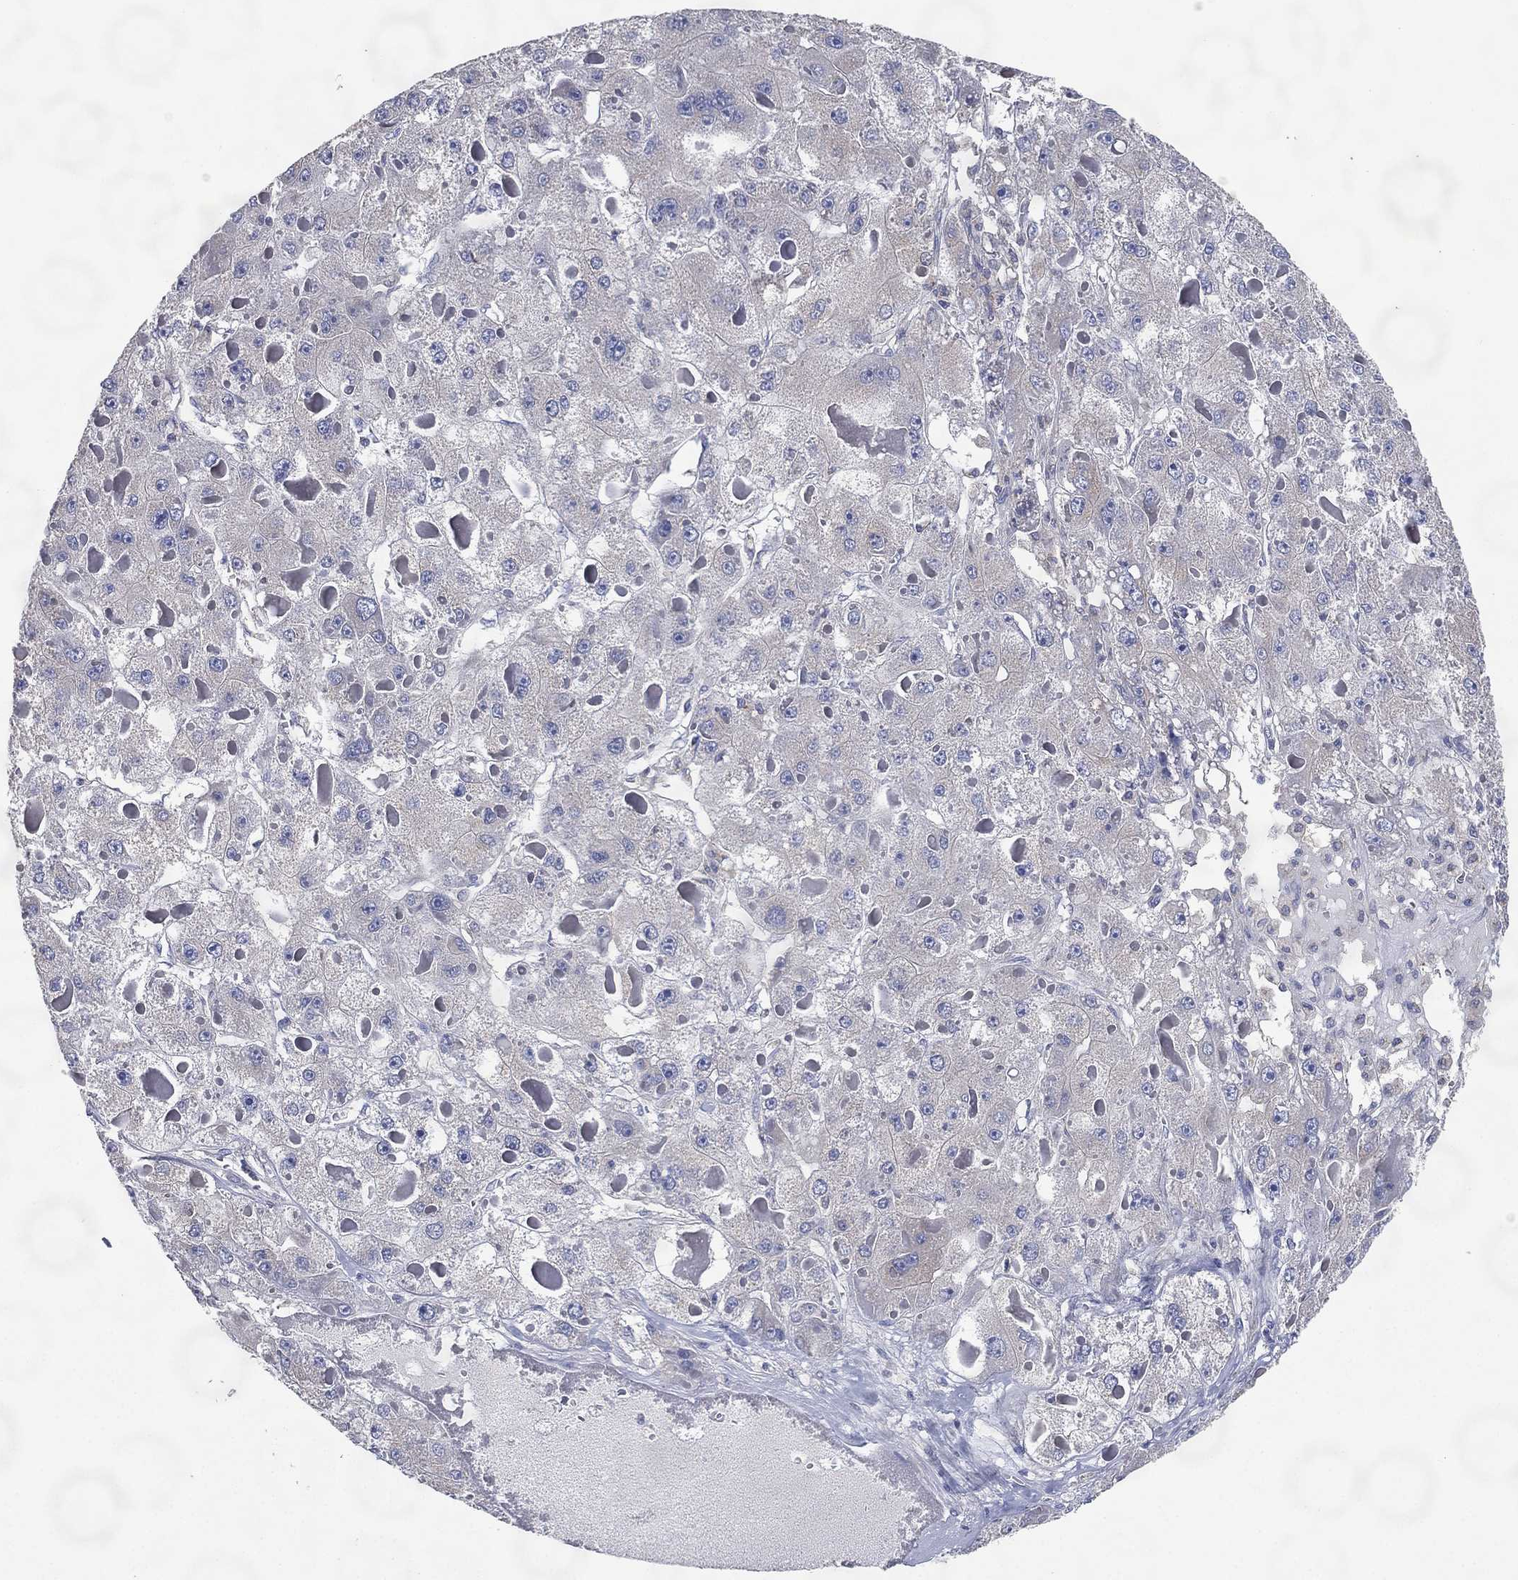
{"staining": {"intensity": "negative", "quantity": "none", "location": "none"}, "tissue": "liver cancer", "cell_type": "Tumor cells", "image_type": "cancer", "snomed": [{"axis": "morphology", "description": "Carcinoma, Hepatocellular, NOS"}, {"axis": "topography", "description": "Liver"}], "caption": "An image of human liver cancer is negative for staining in tumor cells.", "gene": "ATP8A2", "patient": {"sex": "female", "age": 73}}